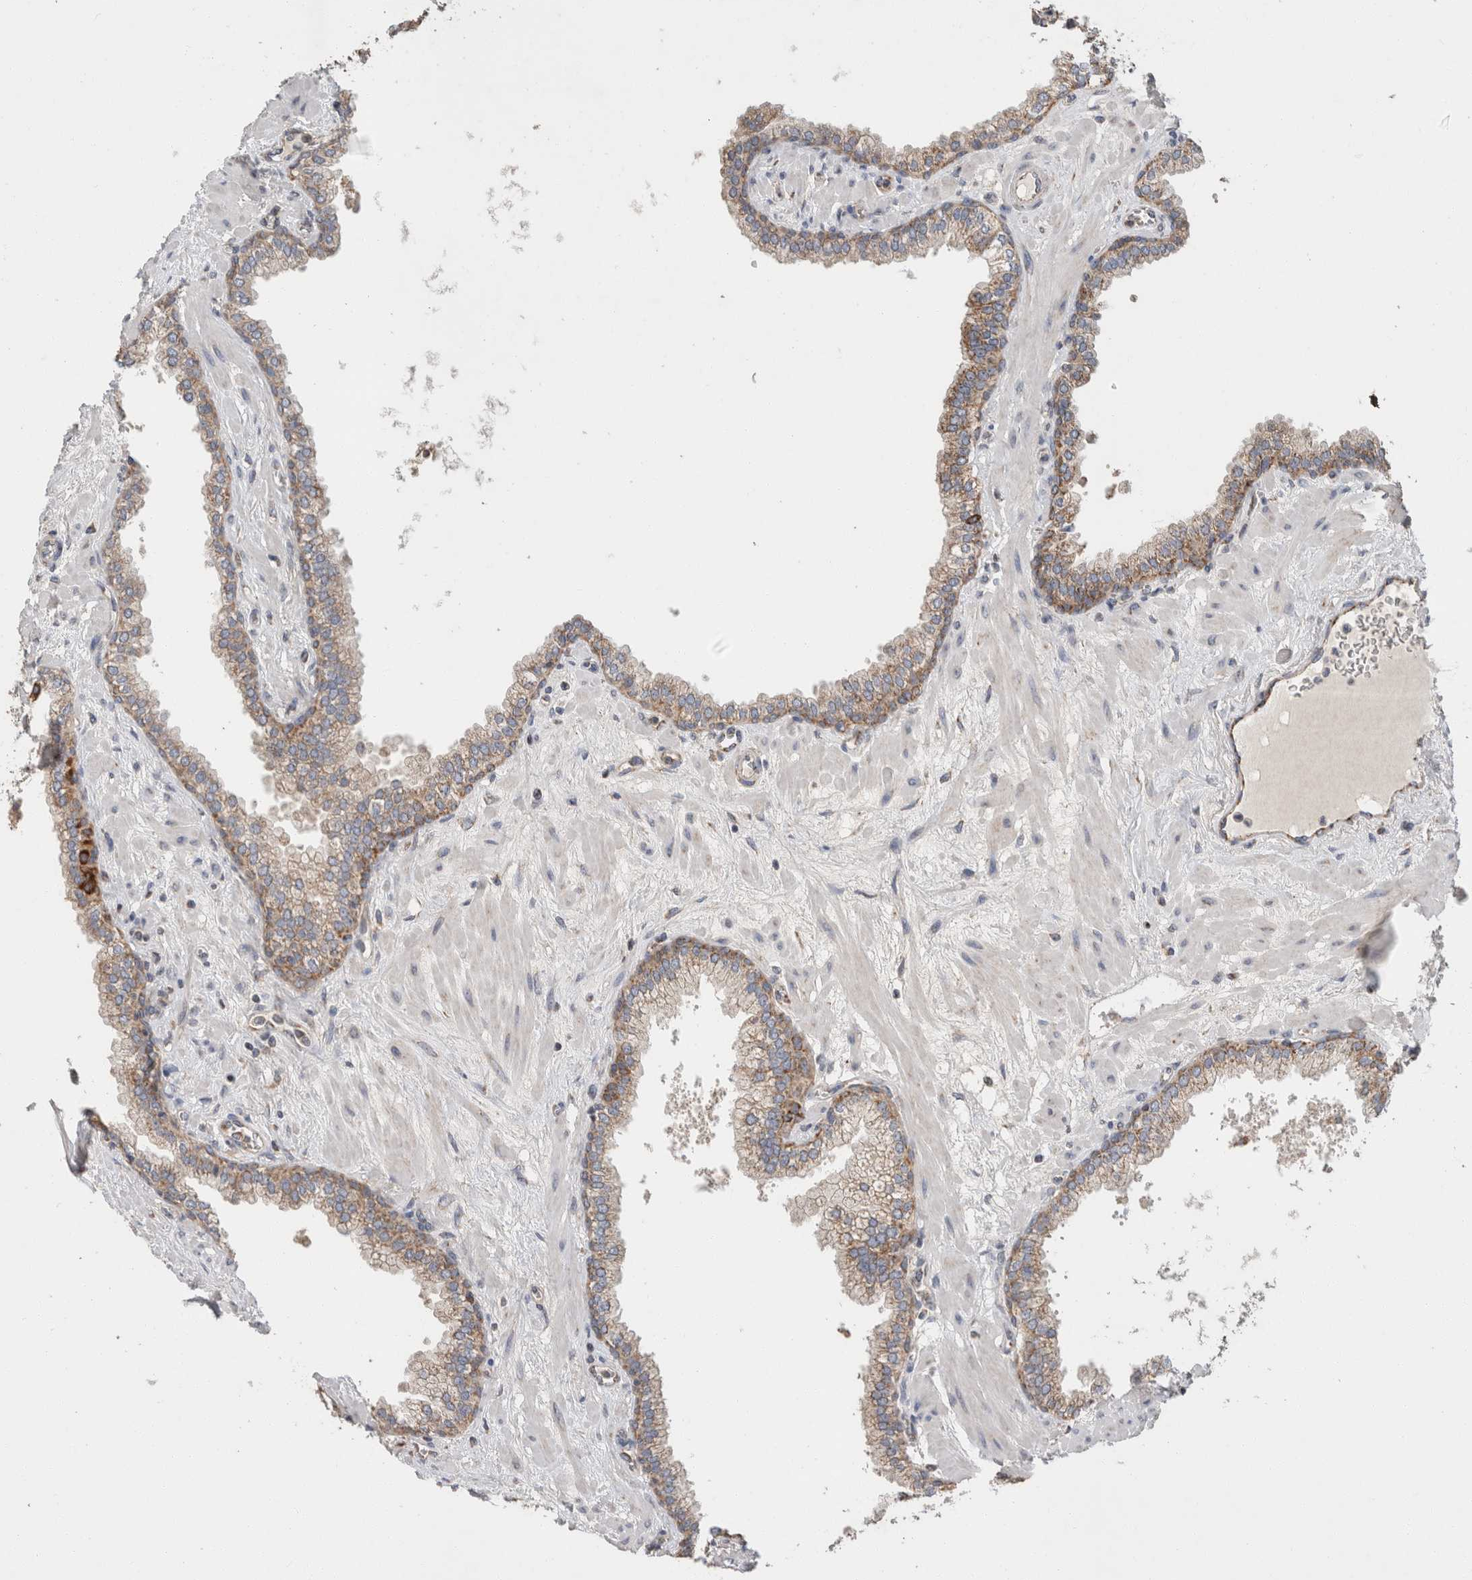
{"staining": {"intensity": "moderate", "quantity": "25%-75%", "location": "cytoplasmic/membranous"}, "tissue": "prostate", "cell_type": "Glandular cells", "image_type": "normal", "snomed": [{"axis": "morphology", "description": "Normal tissue, NOS"}, {"axis": "morphology", "description": "Urothelial carcinoma, Low grade"}, {"axis": "topography", "description": "Urinary bladder"}, {"axis": "topography", "description": "Prostate"}], "caption": "Moderate cytoplasmic/membranous positivity for a protein is identified in approximately 25%-75% of glandular cells of benign prostate using IHC.", "gene": "IARS2", "patient": {"sex": "male", "age": 60}}